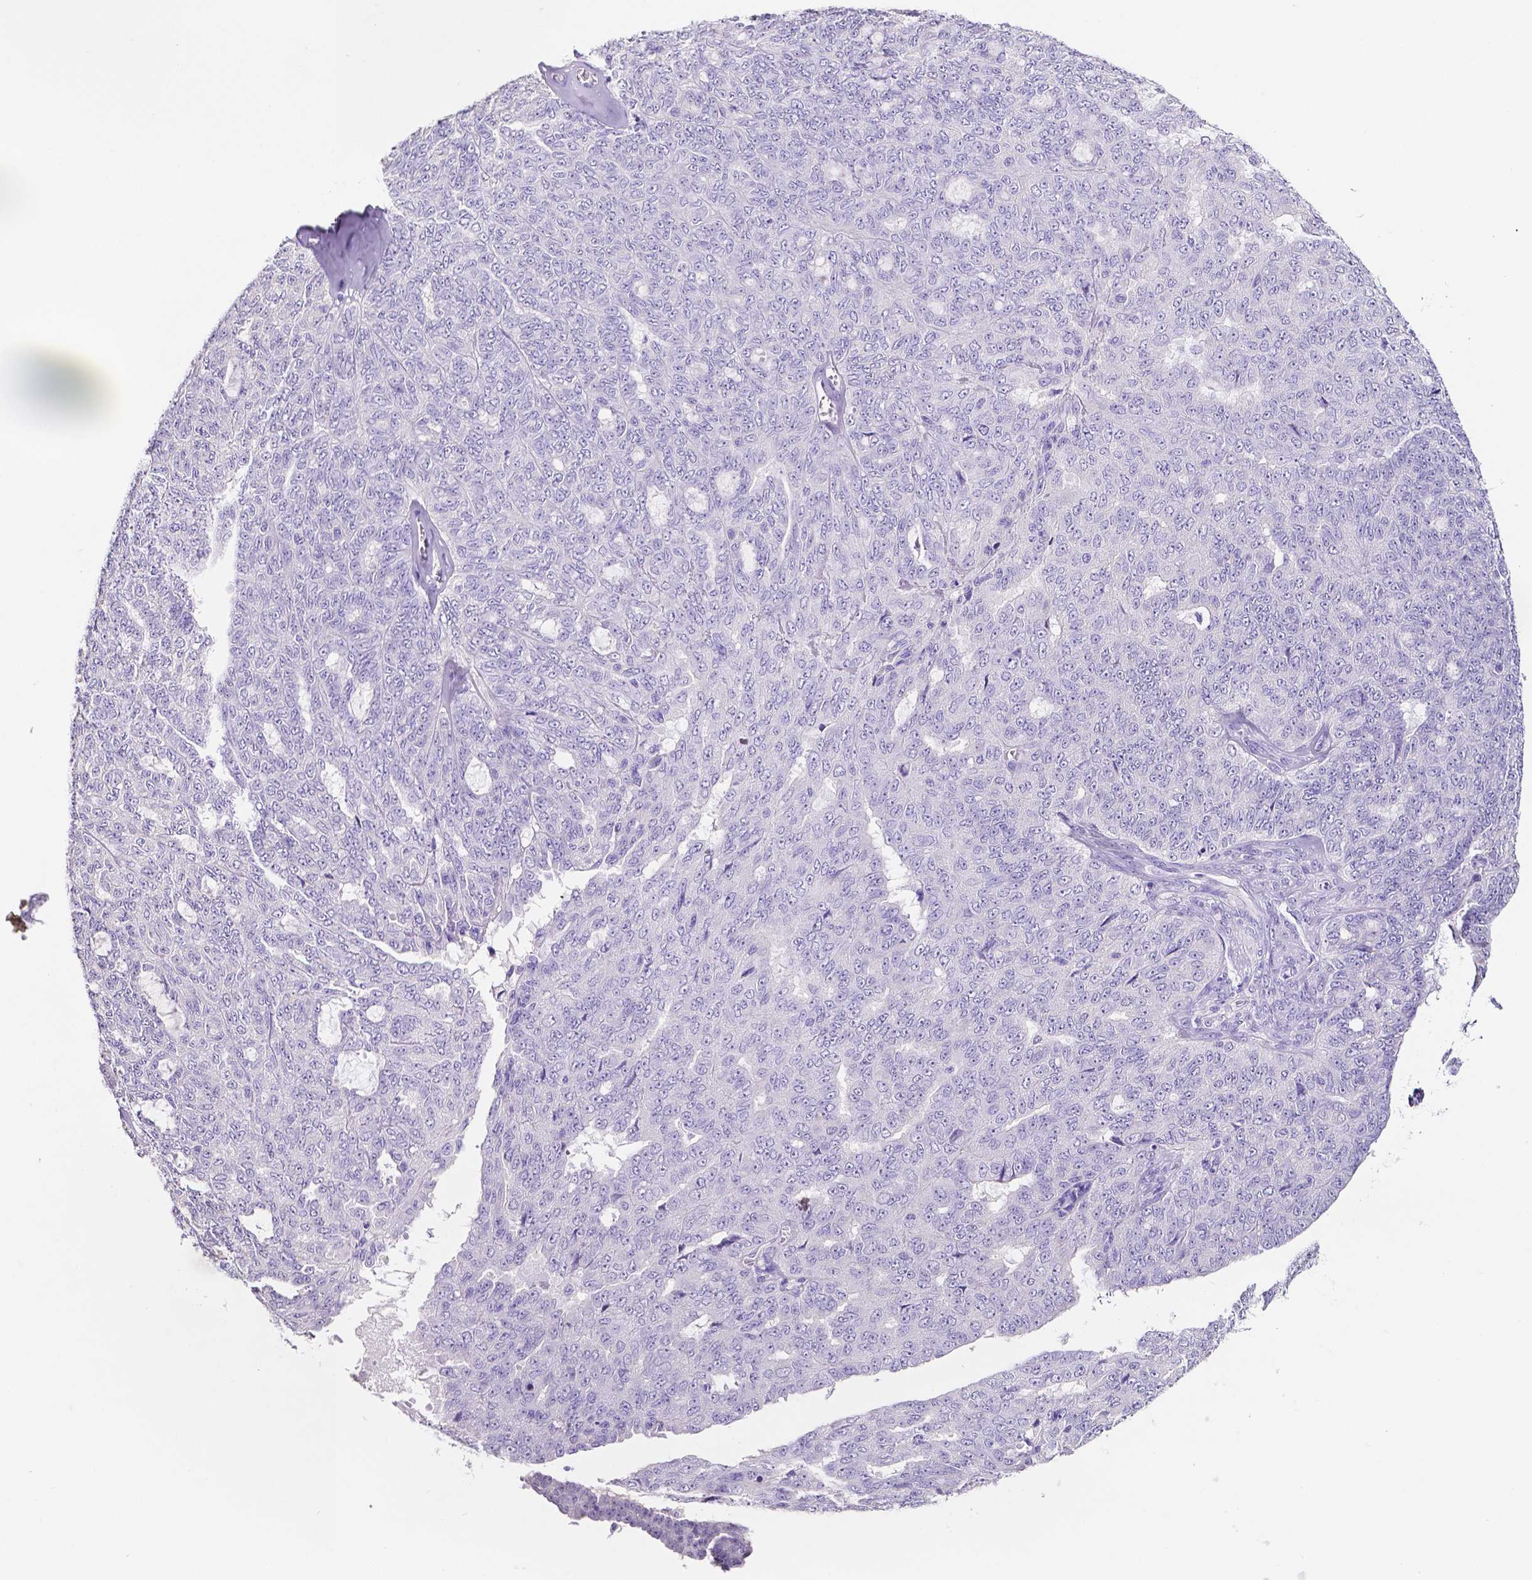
{"staining": {"intensity": "negative", "quantity": "none", "location": "none"}, "tissue": "ovarian cancer", "cell_type": "Tumor cells", "image_type": "cancer", "snomed": [{"axis": "morphology", "description": "Cystadenocarcinoma, serous, NOS"}, {"axis": "topography", "description": "Ovary"}], "caption": "Immunohistochemistry histopathology image of ovarian serous cystadenocarcinoma stained for a protein (brown), which reveals no staining in tumor cells.", "gene": "SLC22A2", "patient": {"sex": "female", "age": 71}}